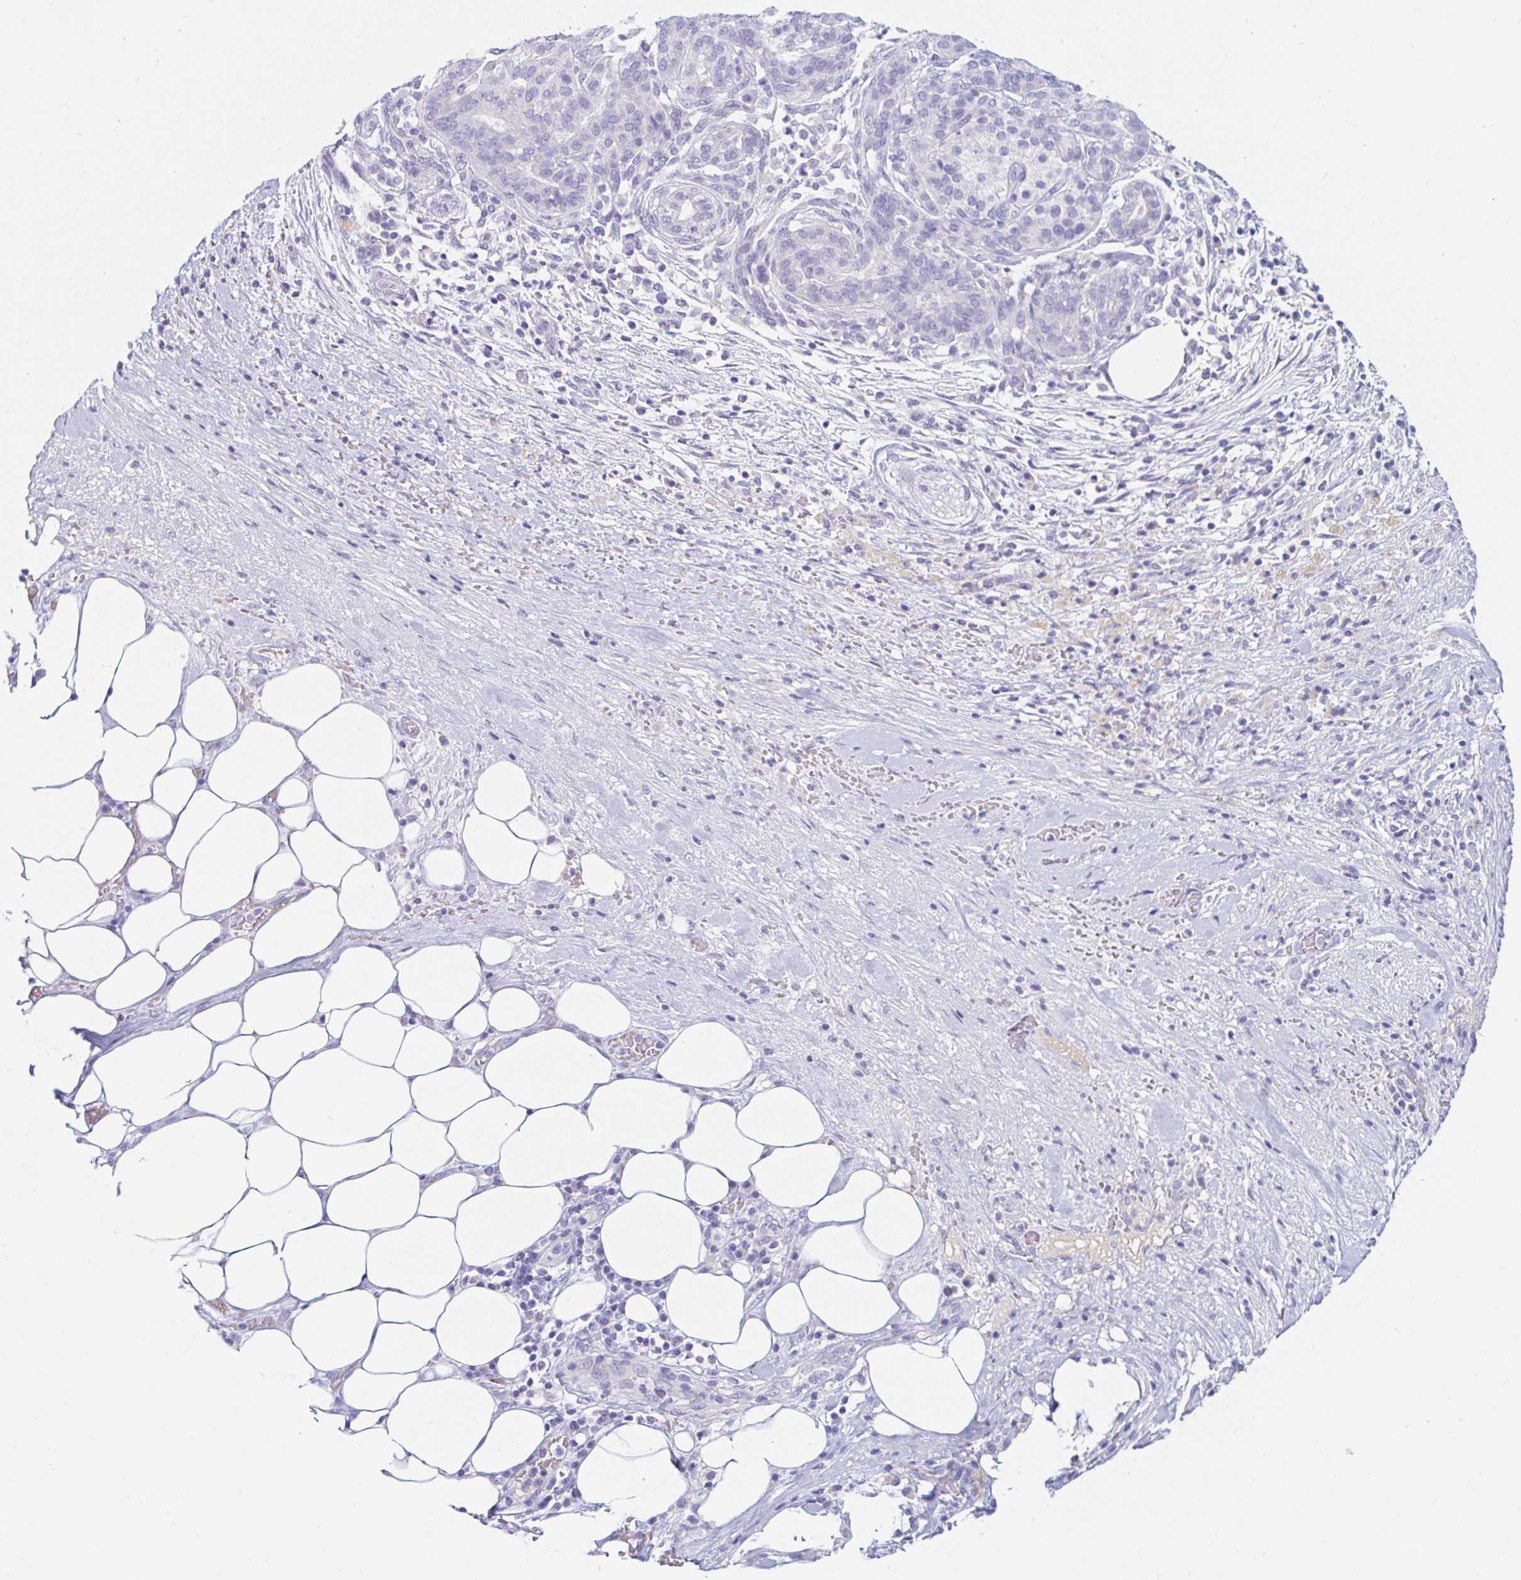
{"staining": {"intensity": "negative", "quantity": "none", "location": "none"}, "tissue": "pancreatic cancer", "cell_type": "Tumor cells", "image_type": "cancer", "snomed": [{"axis": "morphology", "description": "Adenocarcinoma, NOS"}, {"axis": "topography", "description": "Pancreas"}], "caption": "Adenocarcinoma (pancreatic) was stained to show a protein in brown. There is no significant staining in tumor cells. (Brightfield microscopy of DAB IHC at high magnification).", "gene": "TEX44", "patient": {"sex": "male", "age": 44}}